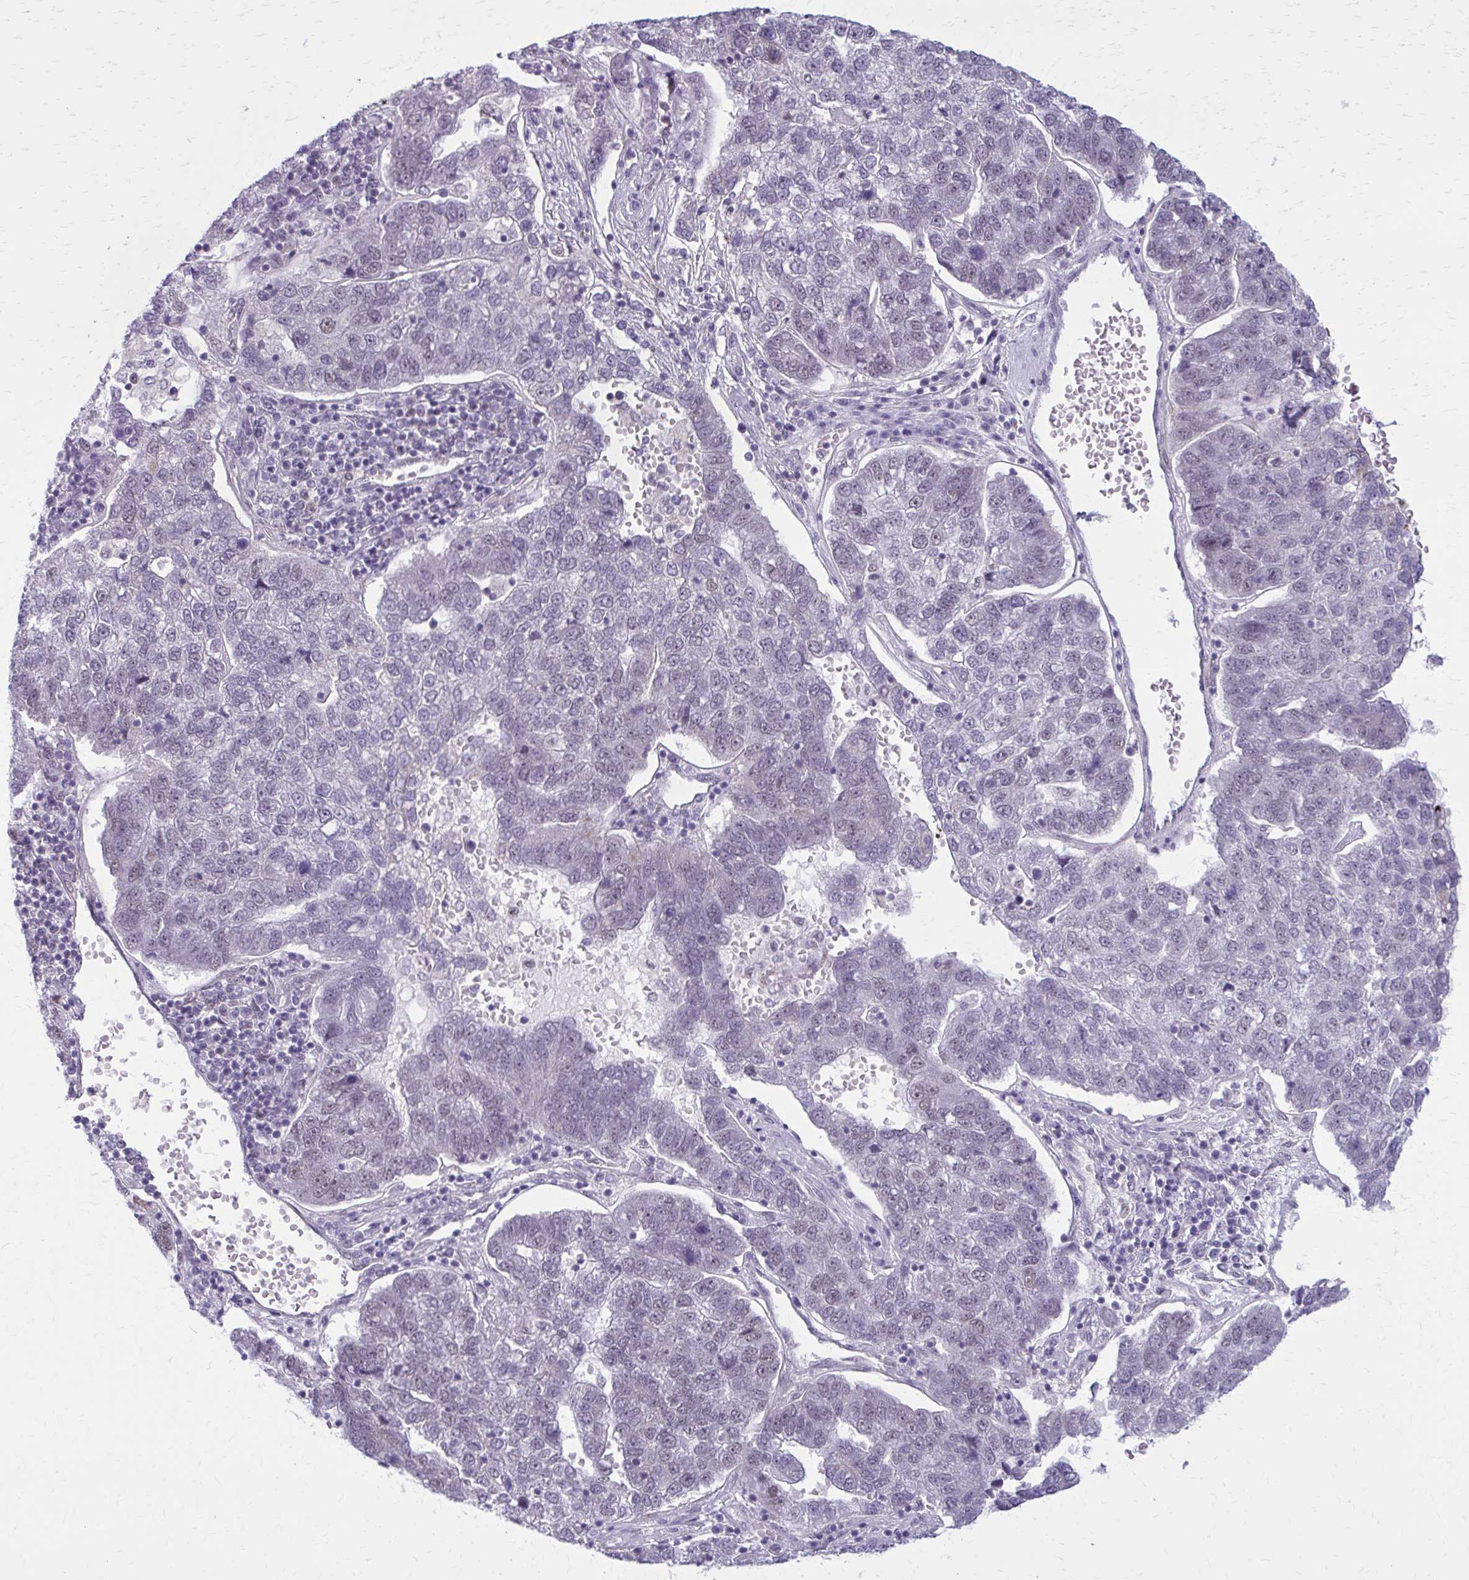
{"staining": {"intensity": "negative", "quantity": "none", "location": "none"}, "tissue": "pancreatic cancer", "cell_type": "Tumor cells", "image_type": "cancer", "snomed": [{"axis": "morphology", "description": "Adenocarcinoma, NOS"}, {"axis": "topography", "description": "Pancreas"}], "caption": "Protein analysis of pancreatic adenocarcinoma shows no significant expression in tumor cells.", "gene": "NUMBL", "patient": {"sex": "female", "age": 61}}